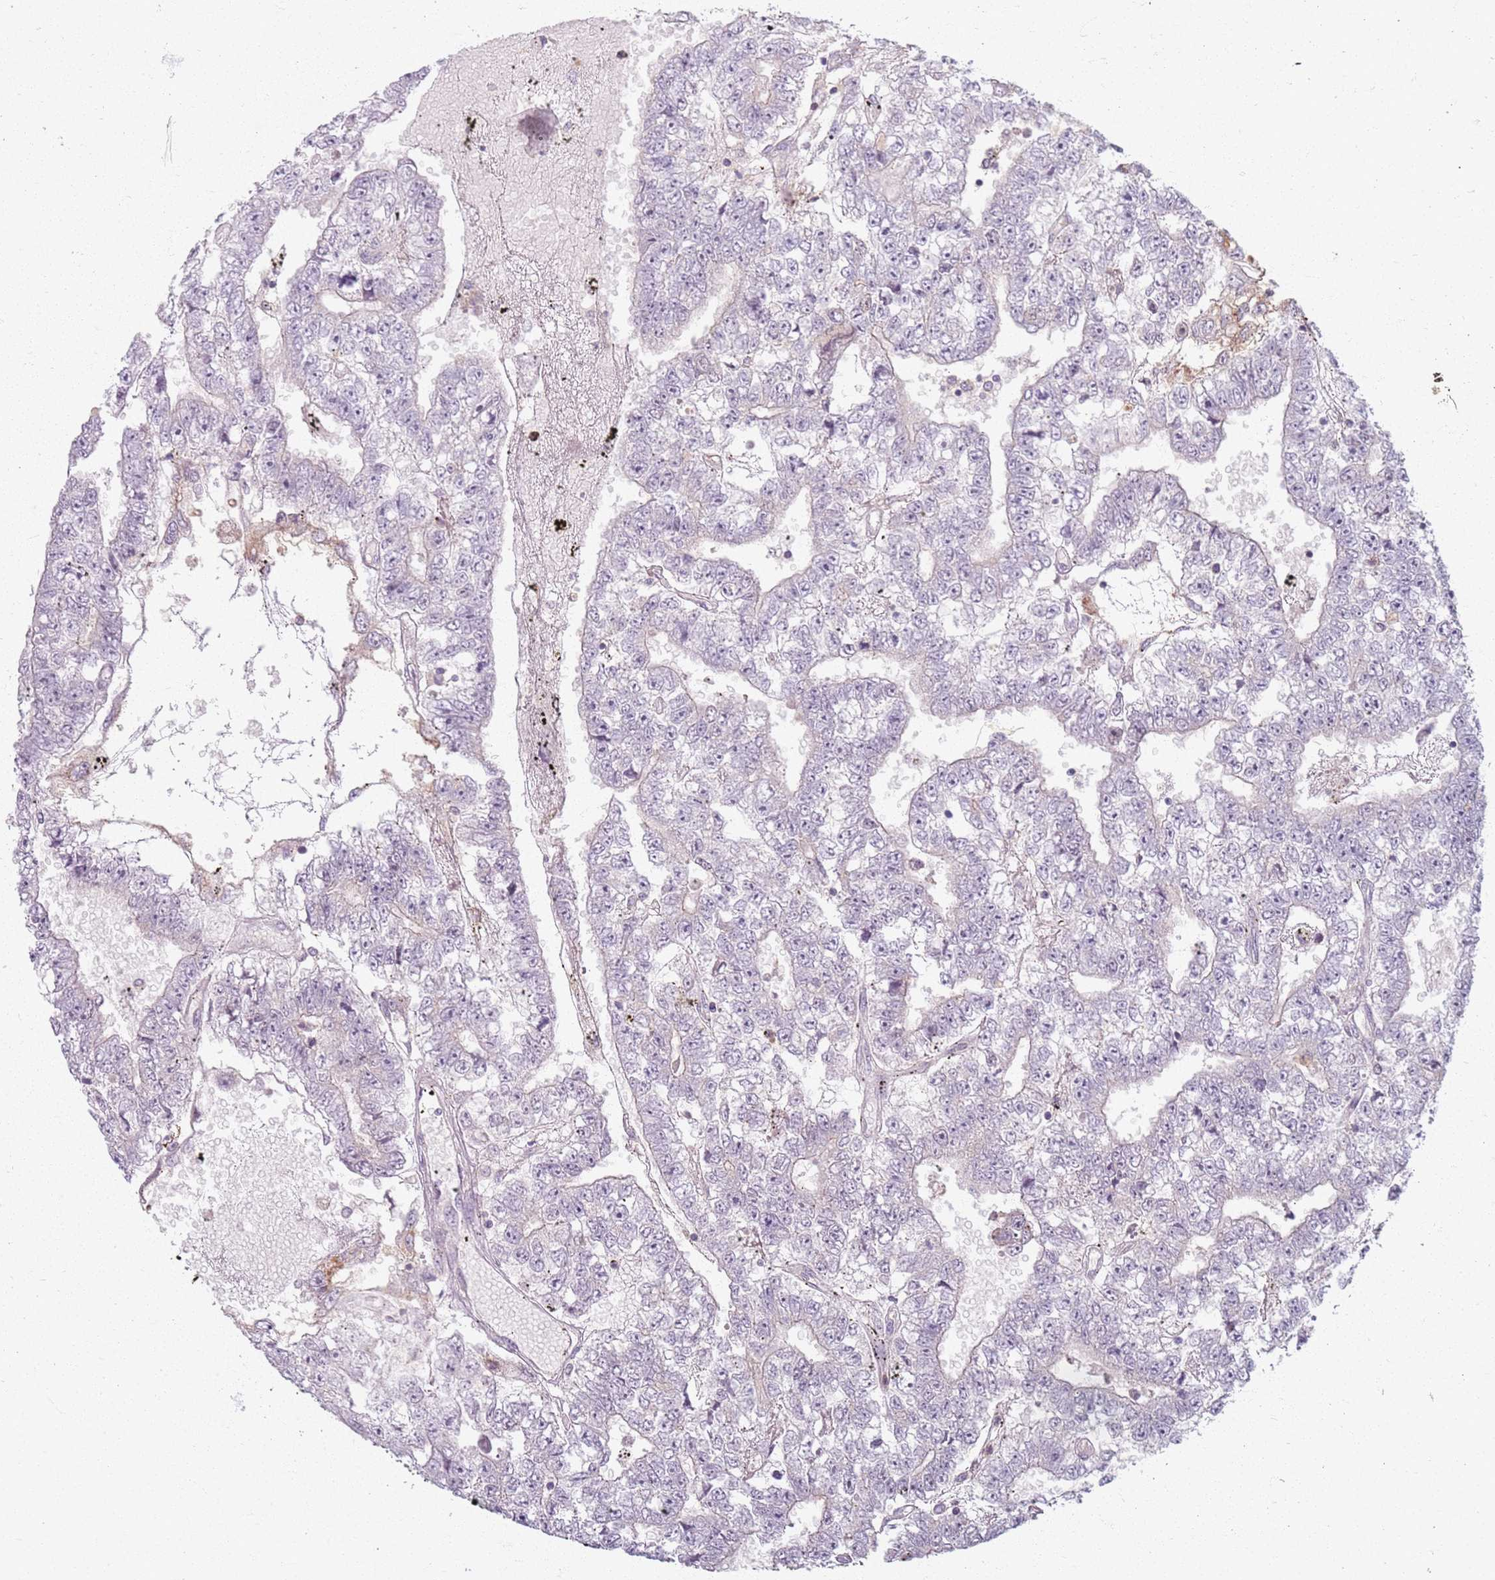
{"staining": {"intensity": "negative", "quantity": "none", "location": "none"}, "tissue": "testis cancer", "cell_type": "Tumor cells", "image_type": "cancer", "snomed": [{"axis": "morphology", "description": "Carcinoma, Embryonal, NOS"}, {"axis": "topography", "description": "Testis"}], "caption": "A photomicrograph of human testis cancer (embryonal carcinoma) is negative for staining in tumor cells. (DAB IHC, high magnification).", "gene": "ZDHHC2", "patient": {"sex": "male", "age": 25}}